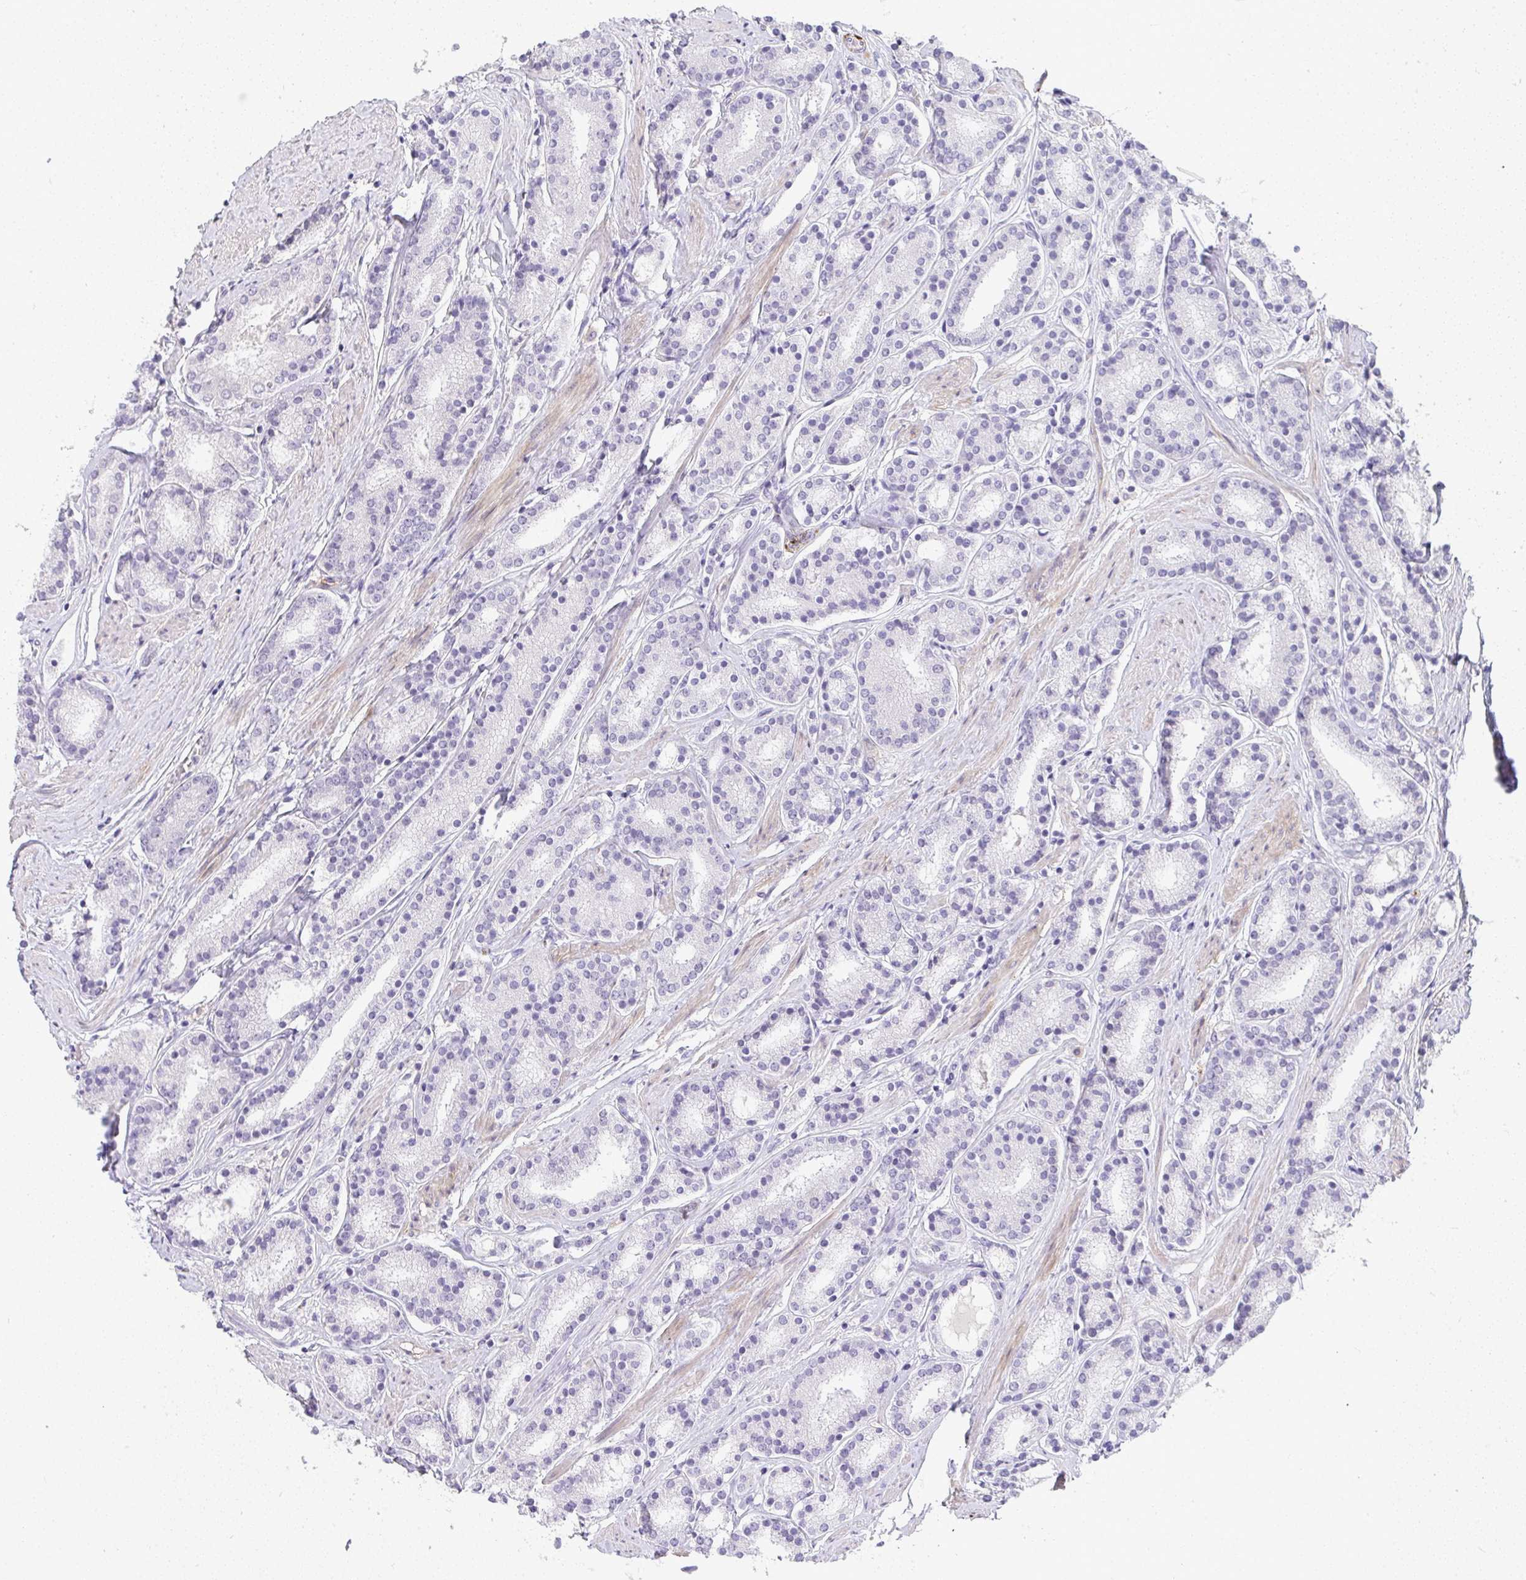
{"staining": {"intensity": "negative", "quantity": "none", "location": "none"}, "tissue": "prostate cancer", "cell_type": "Tumor cells", "image_type": "cancer", "snomed": [{"axis": "morphology", "description": "Adenocarcinoma, High grade"}, {"axis": "topography", "description": "Prostate"}], "caption": "Tumor cells are negative for protein expression in human high-grade adenocarcinoma (prostate).", "gene": "UBE2S", "patient": {"sex": "male", "age": 63}}